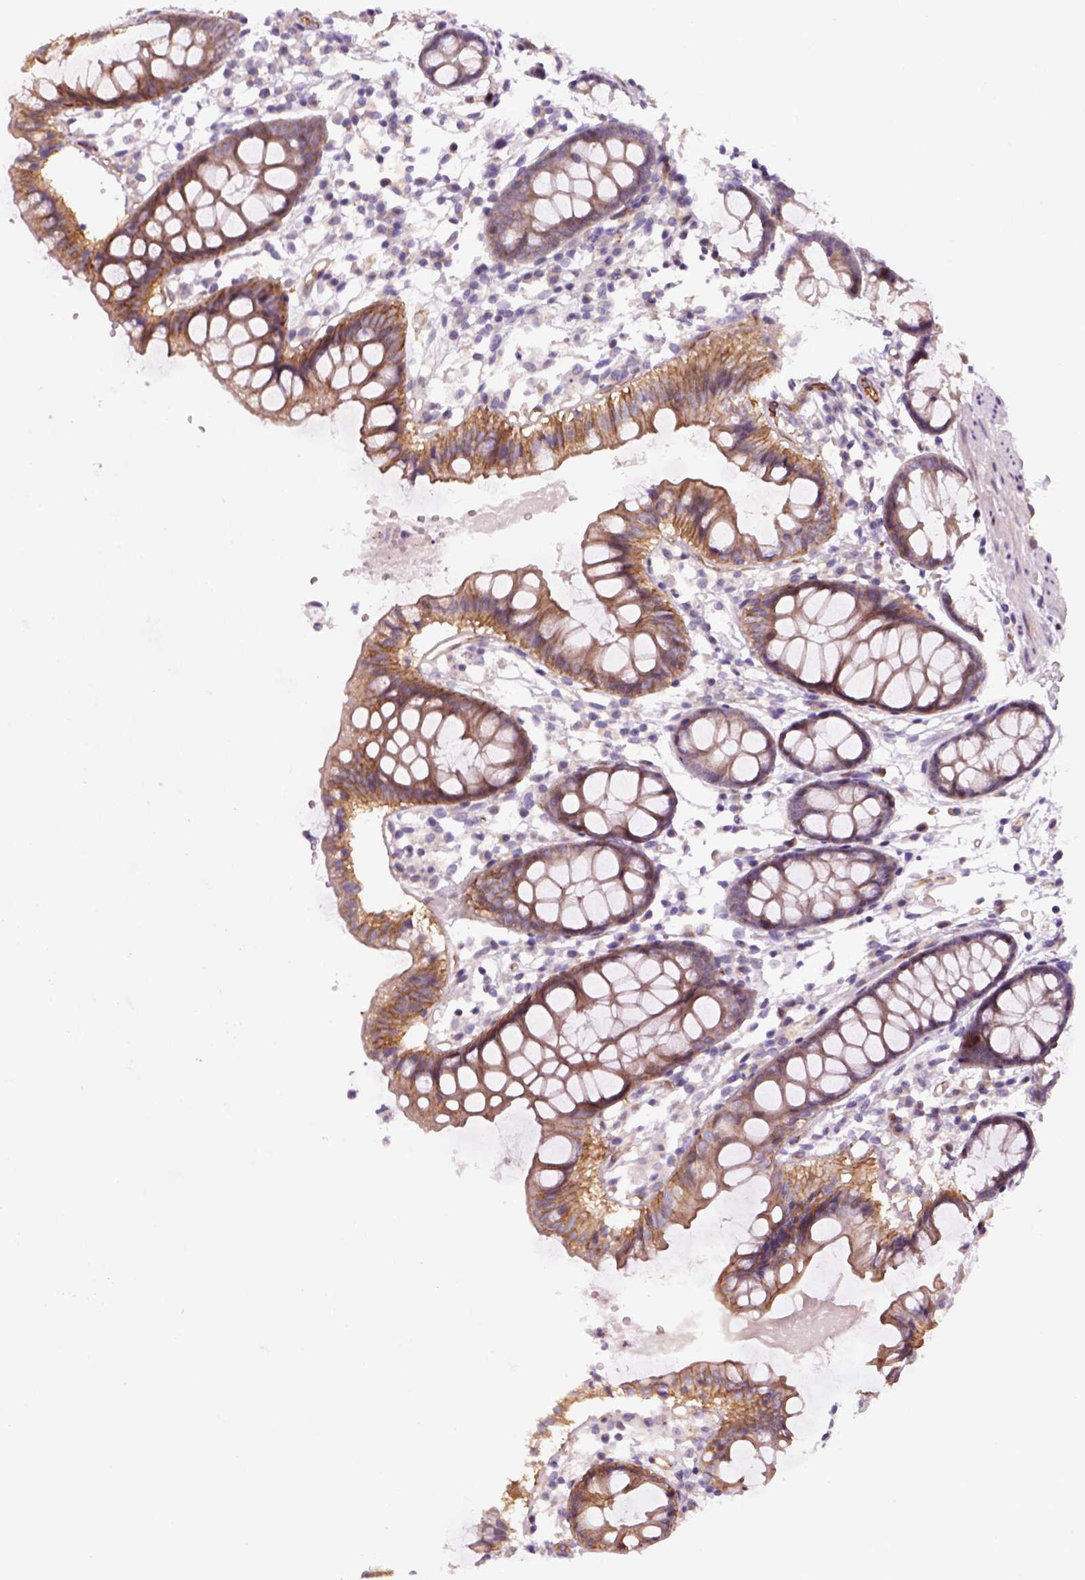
{"staining": {"intensity": "weak", "quantity": ">75%", "location": "cytoplasmic/membranous"}, "tissue": "colon", "cell_type": "Endothelial cells", "image_type": "normal", "snomed": [{"axis": "morphology", "description": "Normal tissue, NOS"}, {"axis": "topography", "description": "Colon"}], "caption": "Weak cytoplasmic/membranous protein positivity is appreciated in approximately >75% of endothelial cells in colon.", "gene": "VSTM5", "patient": {"sex": "female", "age": 84}}